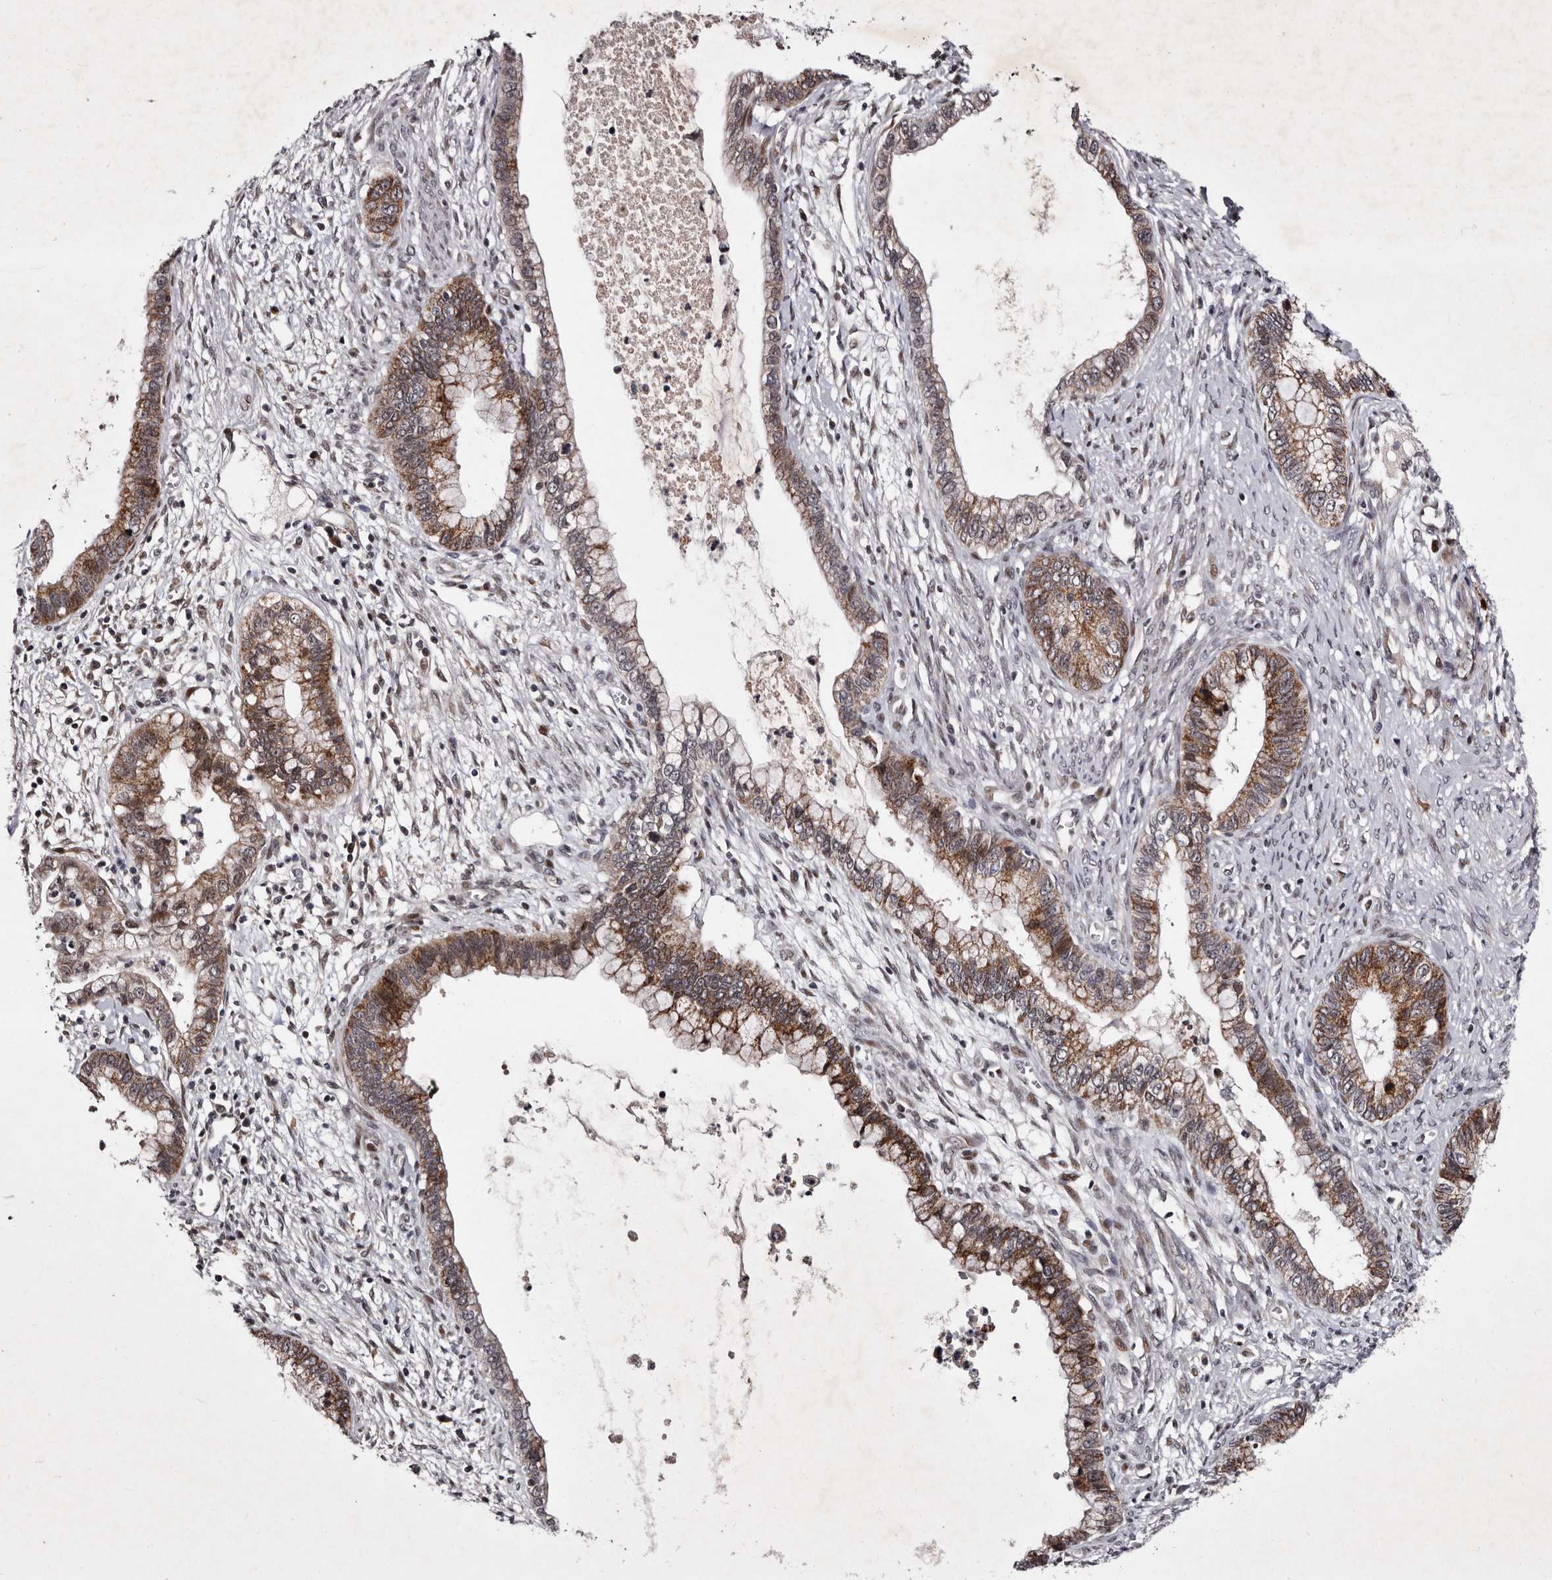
{"staining": {"intensity": "moderate", "quantity": ">75%", "location": "cytoplasmic/membranous"}, "tissue": "cervical cancer", "cell_type": "Tumor cells", "image_type": "cancer", "snomed": [{"axis": "morphology", "description": "Adenocarcinoma, NOS"}, {"axis": "topography", "description": "Cervix"}], "caption": "IHC of human cervical cancer (adenocarcinoma) displays medium levels of moderate cytoplasmic/membranous positivity in approximately >75% of tumor cells.", "gene": "TNKS", "patient": {"sex": "female", "age": 44}}